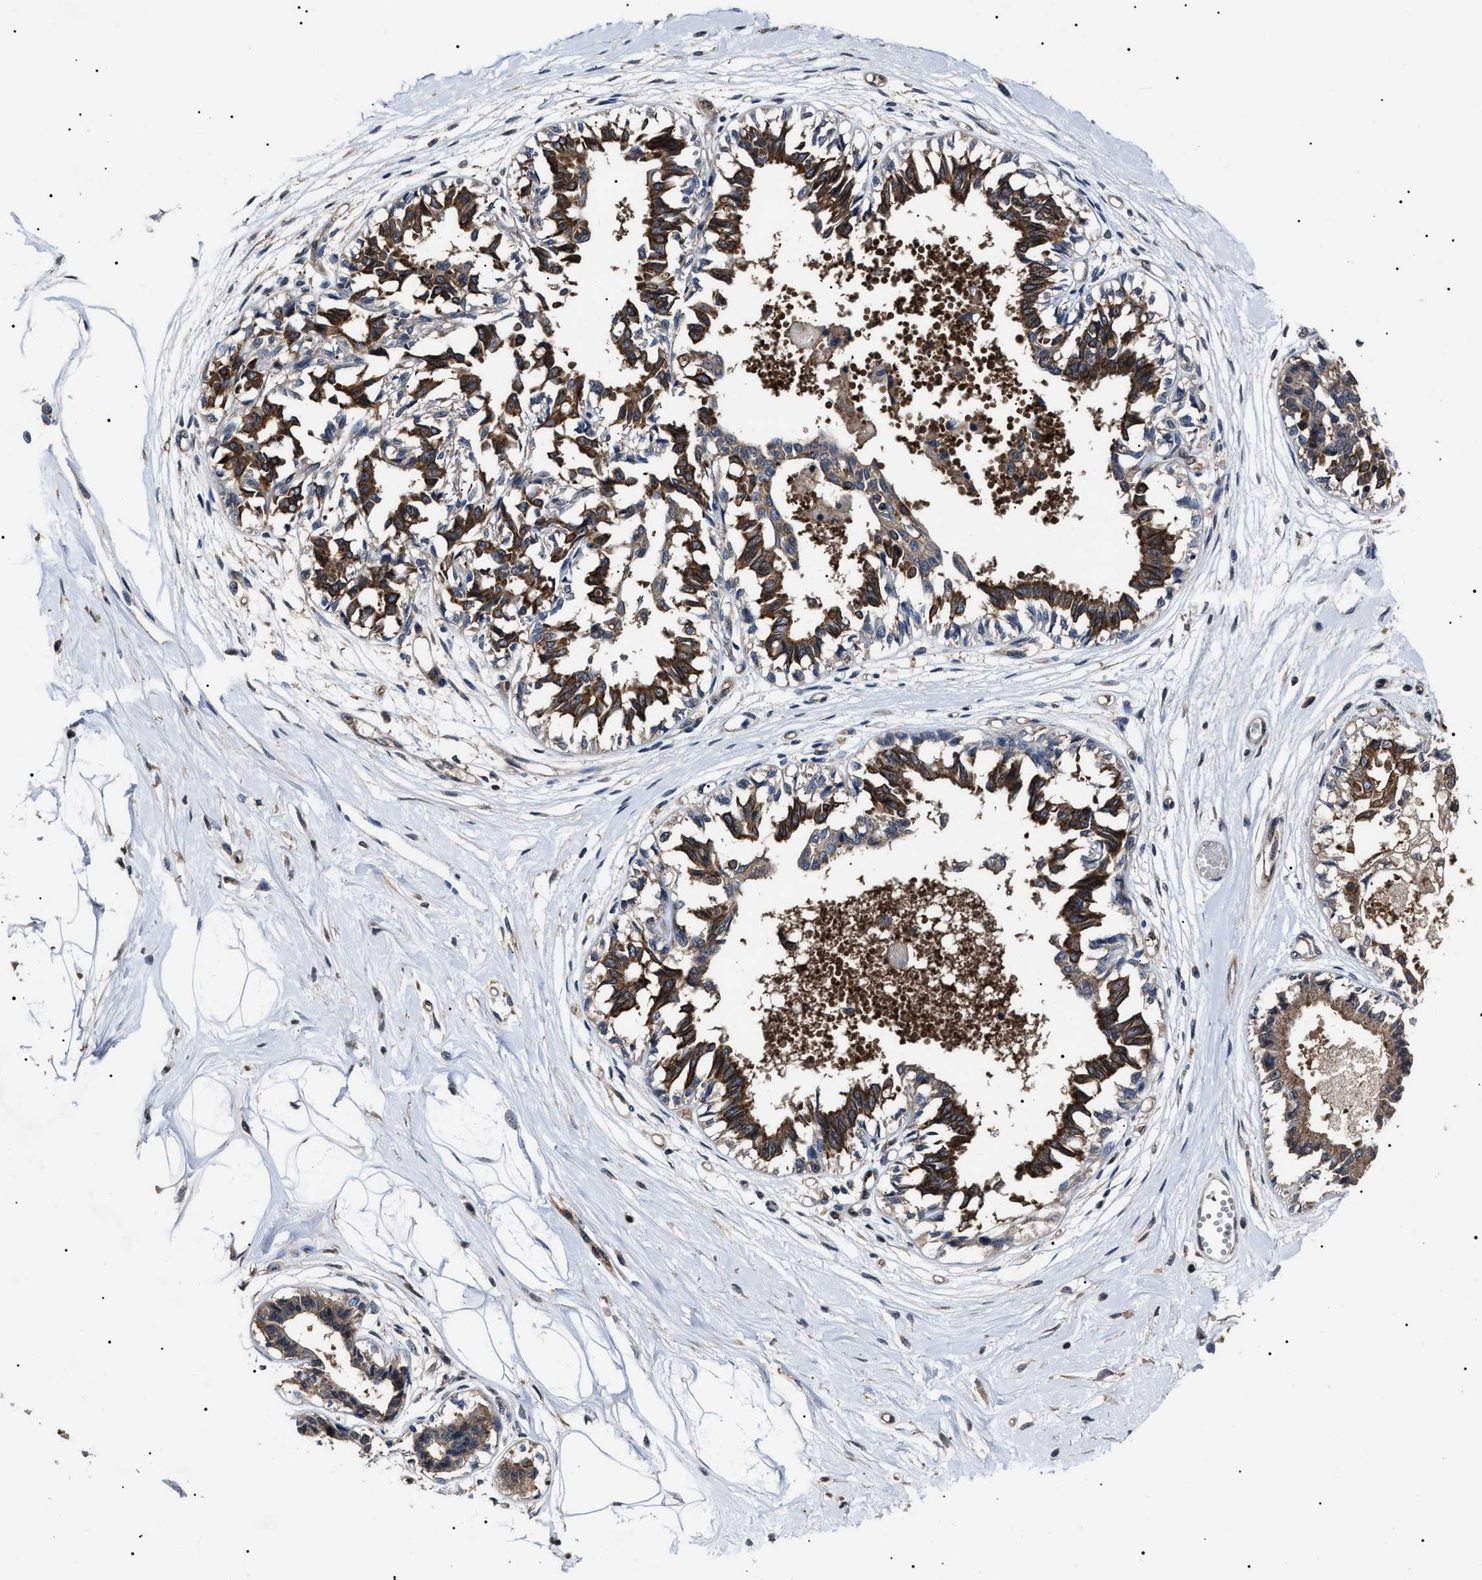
{"staining": {"intensity": "negative", "quantity": "none", "location": "none"}, "tissue": "breast", "cell_type": "Adipocytes", "image_type": "normal", "snomed": [{"axis": "morphology", "description": "Normal tissue, NOS"}, {"axis": "topography", "description": "Breast"}], "caption": "The micrograph exhibits no staining of adipocytes in unremarkable breast. (DAB (3,3'-diaminobenzidine) IHC with hematoxylin counter stain).", "gene": "CCT8", "patient": {"sex": "female", "age": 45}}